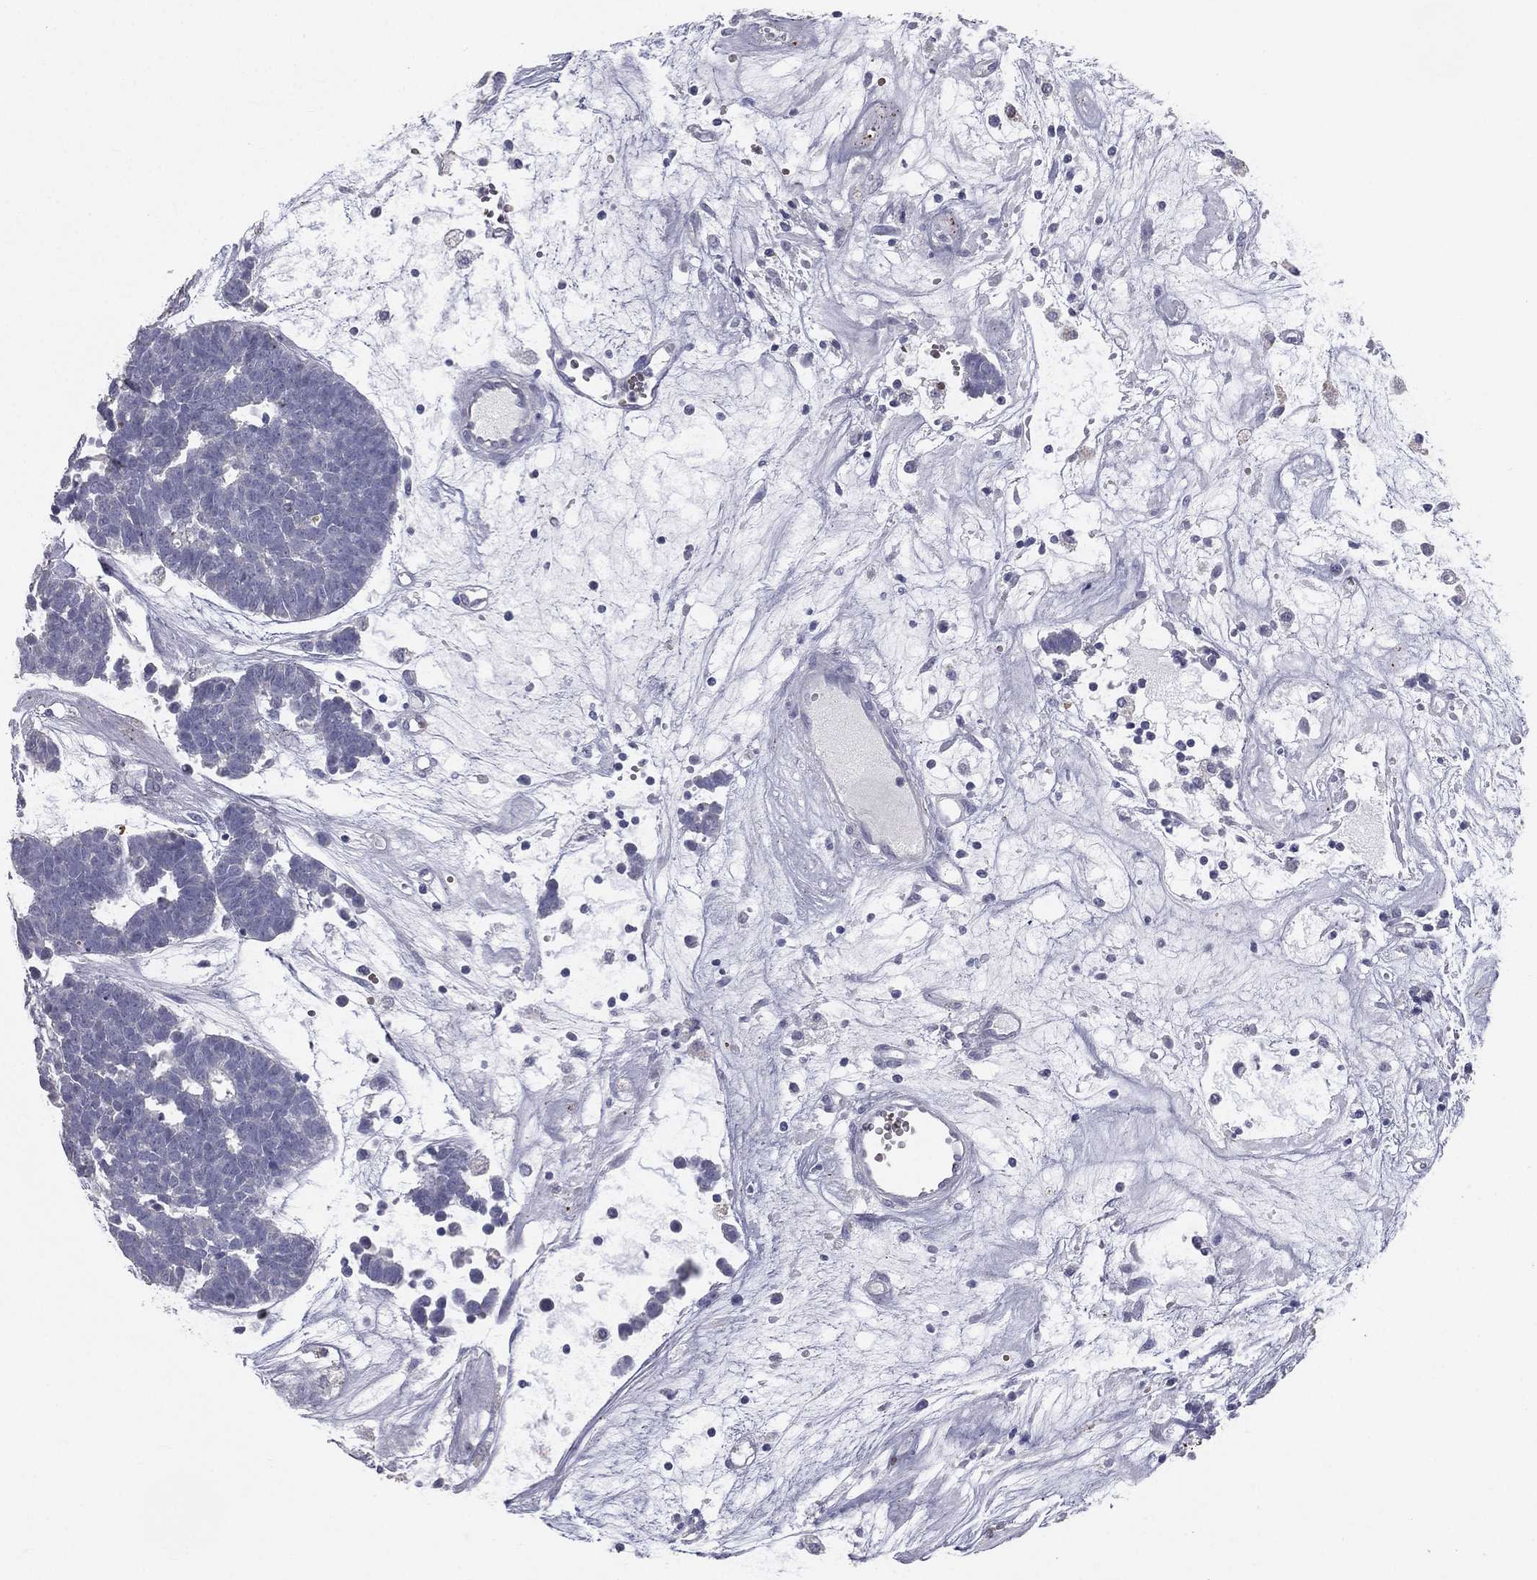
{"staining": {"intensity": "negative", "quantity": "none", "location": "none"}, "tissue": "head and neck cancer", "cell_type": "Tumor cells", "image_type": "cancer", "snomed": [{"axis": "morphology", "description": "Adenocarcinoma, NOS"}, {"axis": "topography", "description": "Head-Neck"}], "caption": "High power microscopy photomicrograph of an immunohistochemistry photomicrograph of head and neck cancer, revealing no significant positivity in tumor cells.", "gene": "ESX1", "patient": {"sex": "female", "age": 81}}